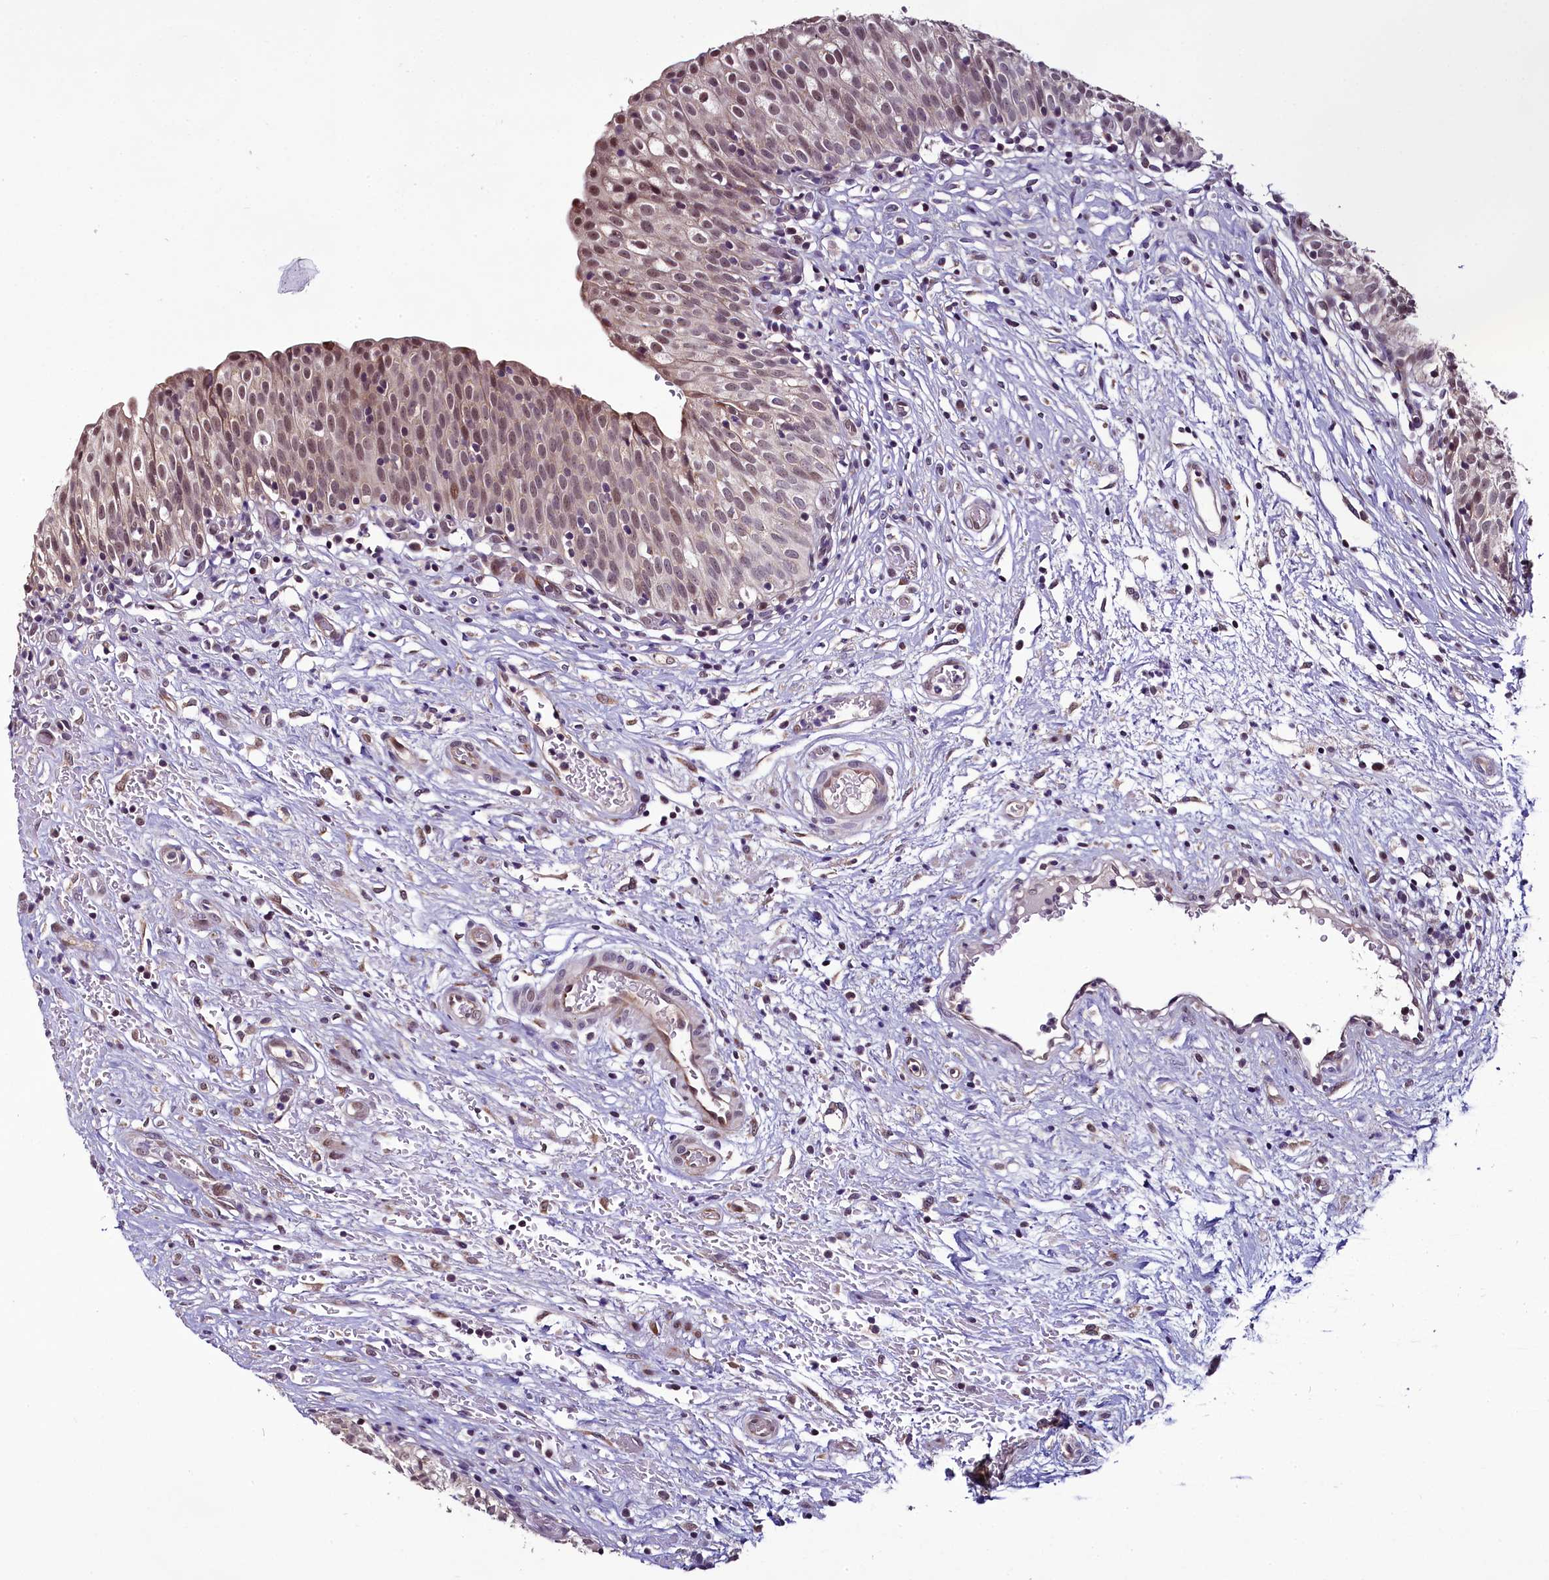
{"staining": {"intensity": "moderate", "quantity": ">75%", "location": "nuclear"}, "tissue": "urinary bladder", "cell_type": "Urothelial cells", "image_type": "normal", "snomed": [{"axis": "morphology", "description": "Normal tissue, NOS"}, {"axis": "topography", "description": "Urinary bladder"}], "caption": "An immunohistochemistry histopathology image of normal tissue is shown. Protein staining in brown labels moderate nuclear positivity in urinary bladder within urothelial cells. (DAB (3,3'-diaminobenzidine) IHC with brightfield microscopy, high magnification).", "gene": "RPUSD2", "patient": {"sex": "male", "age": 55}}